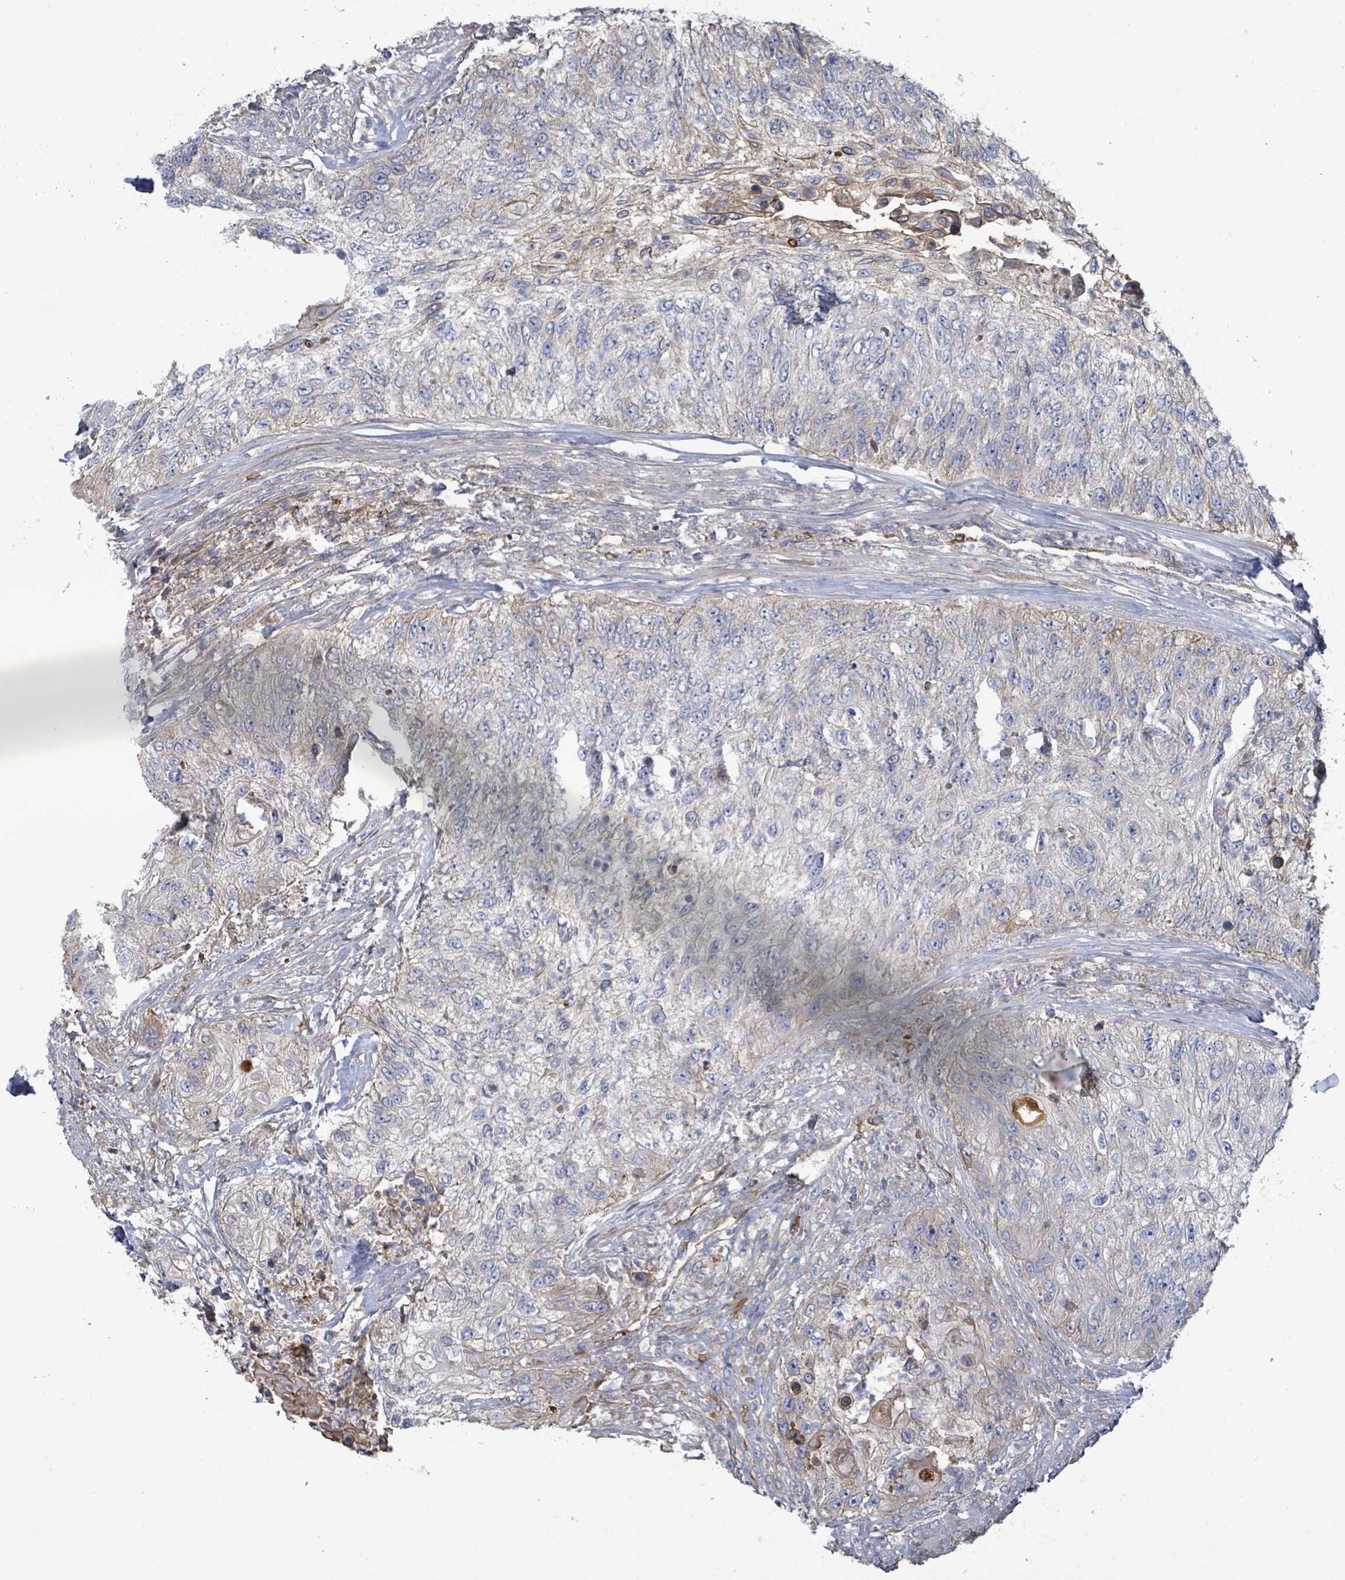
{"staining": {"intensity": "negative", "quantity": "none", "location": "none"}, "tissue": "urothelial cancer", "cell_type": "Tumor cells", "image_type": "cancer", "snomed": [{"axis": "morphology", "description": "Urothelial carcinoma, High grade"}, {"axis": "topography", "description": "Urinary bladder"}], "caption": "Tumor cells are negative for protein expression in human high-grade urothelial carcinoma. (DAB (3,3'-diaminobenzidine) immunohistochemistry (IHC) with hematoxylin counter stain).", "gene": "COL13A1", "patient": {"sex": "female", "age": 60}}